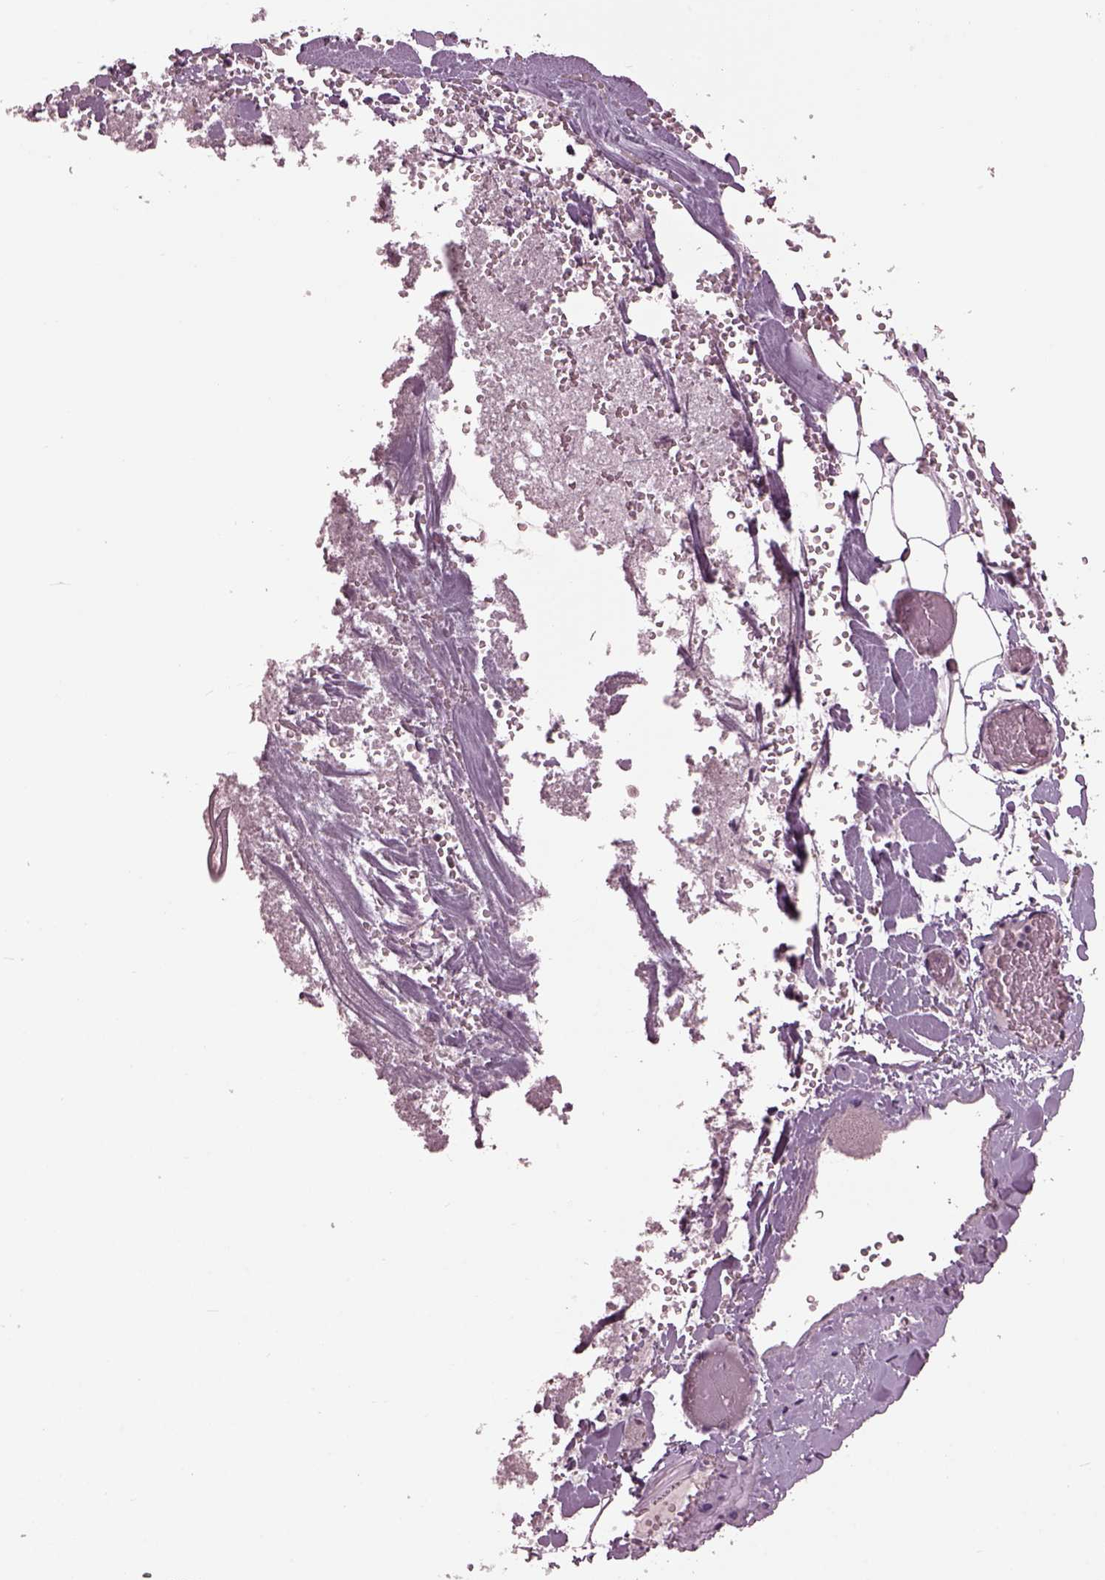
{"staining": {"intensity": "moderate", "quantity": "25%-75%", "location": "cytoplasmic/membranous"}, "tissue": "adrenal gland", "cell_type": "Glandular cells", "image_type": "normal", "snomed": [{"axis": "morphology", "description": "Normal tissue, NOS"}, {"axis": "topography", "description": "Adrenal gland"}], "caption": "Immunohistochemical staining of unremarkable human adrenal gland reveals moderate cytoplasmic/membranous protein staining in approximately 25%-75% of glandular cells.", "gene": "GAL", "patient": {"sex": "male", "age": 53}}